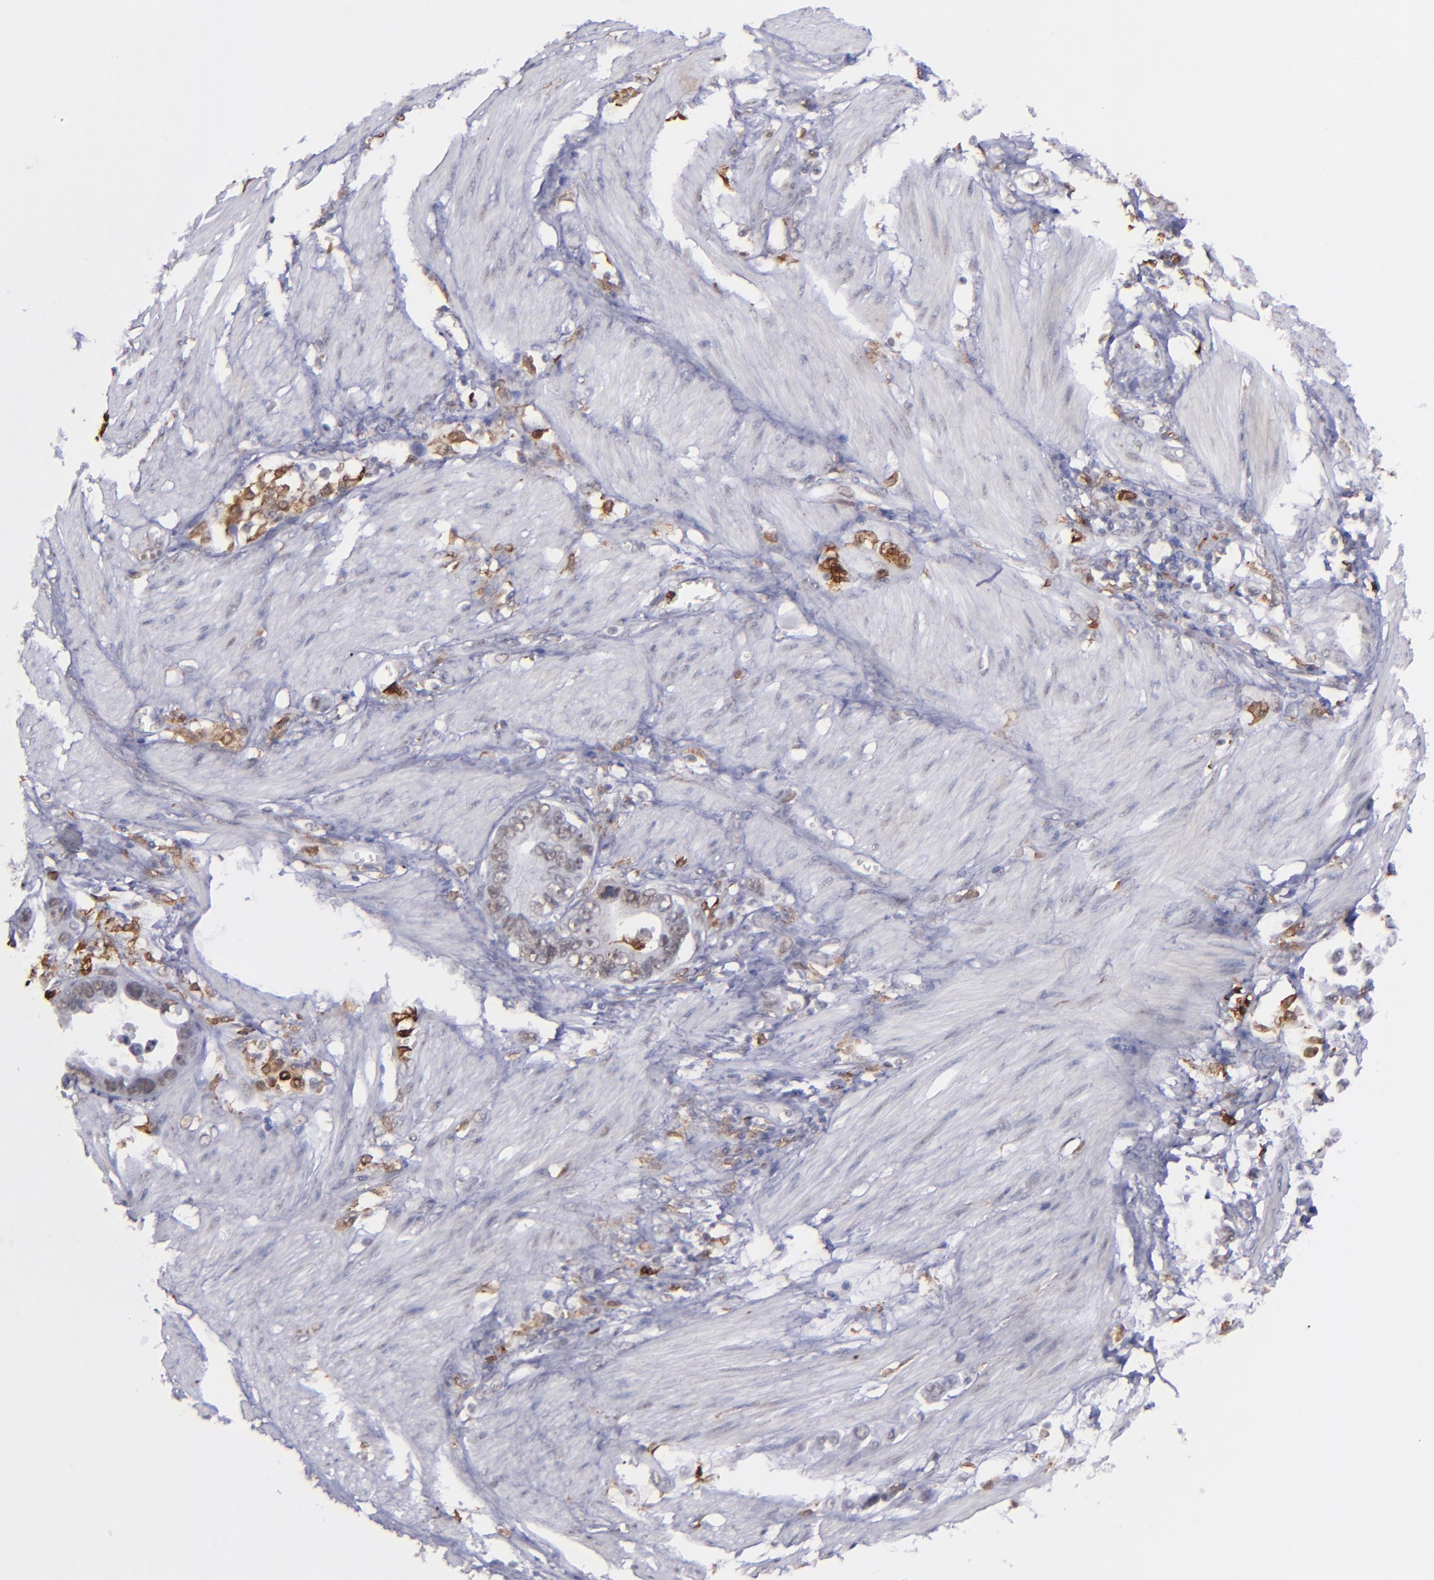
{"staining": {"intensity": "negative", "quantity": "none", "location": "none"}, "tissue": "stomach cancer", "cell_type": "Tumor cells", "image_type": "cancer", "snomed": [{"axis": "morphology", "description": "Adenocarcinoma, NOS"}, {"axis": "topography", "description": "Stomach"}], "caption": "Tumor cells are negative for brown protein staining in stomach cancer. (Stains: DAB (3,3'-diaminobenzidine) immunohistochemistry with hematoxylin counter stain, Microscopy: brightfield microscopy at high magnification).", "gene": "NCF2", "patient": {"sex": "male", "age": 78}}